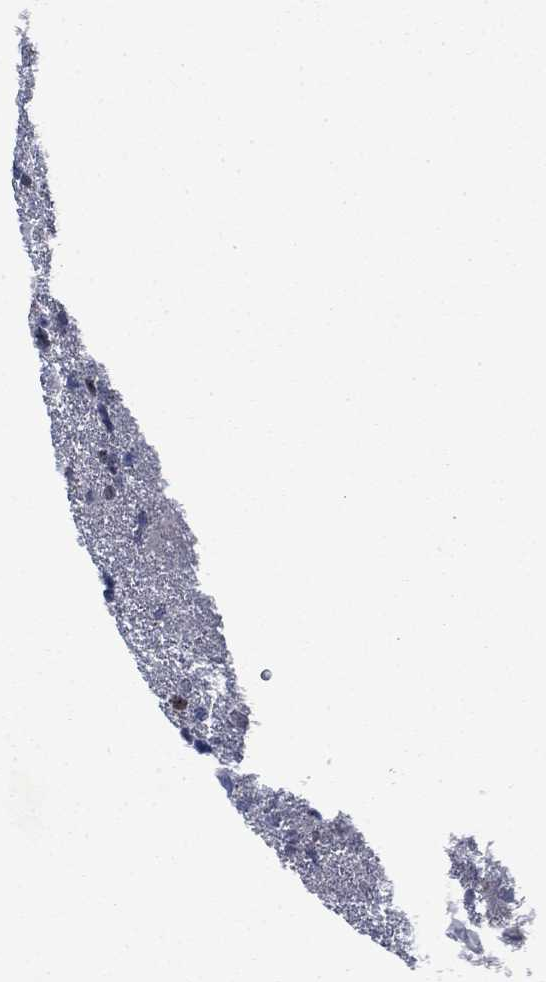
{"staining": {"intensity": "negative", "quantity": "none", "location": "none"}, "tissue": "glioma", "cell_type": "Tumor cells", "image_type": "cancer", "snomed": [{"axis": "morphology", "description": "Glioma, malignant, High grade"}, {"axis": "topography", "description": "Brain"}], "caption": "Micrograph shows no significant protein expression in tumor cells of glioma. The staining is performed using DAB (3,3'-diaminobenzidine) brown chromogen with nuclei counter-stained in using hematoxylin.", "gene": "PNMA8A", "patient": {"sex": "male", "age": 68}}